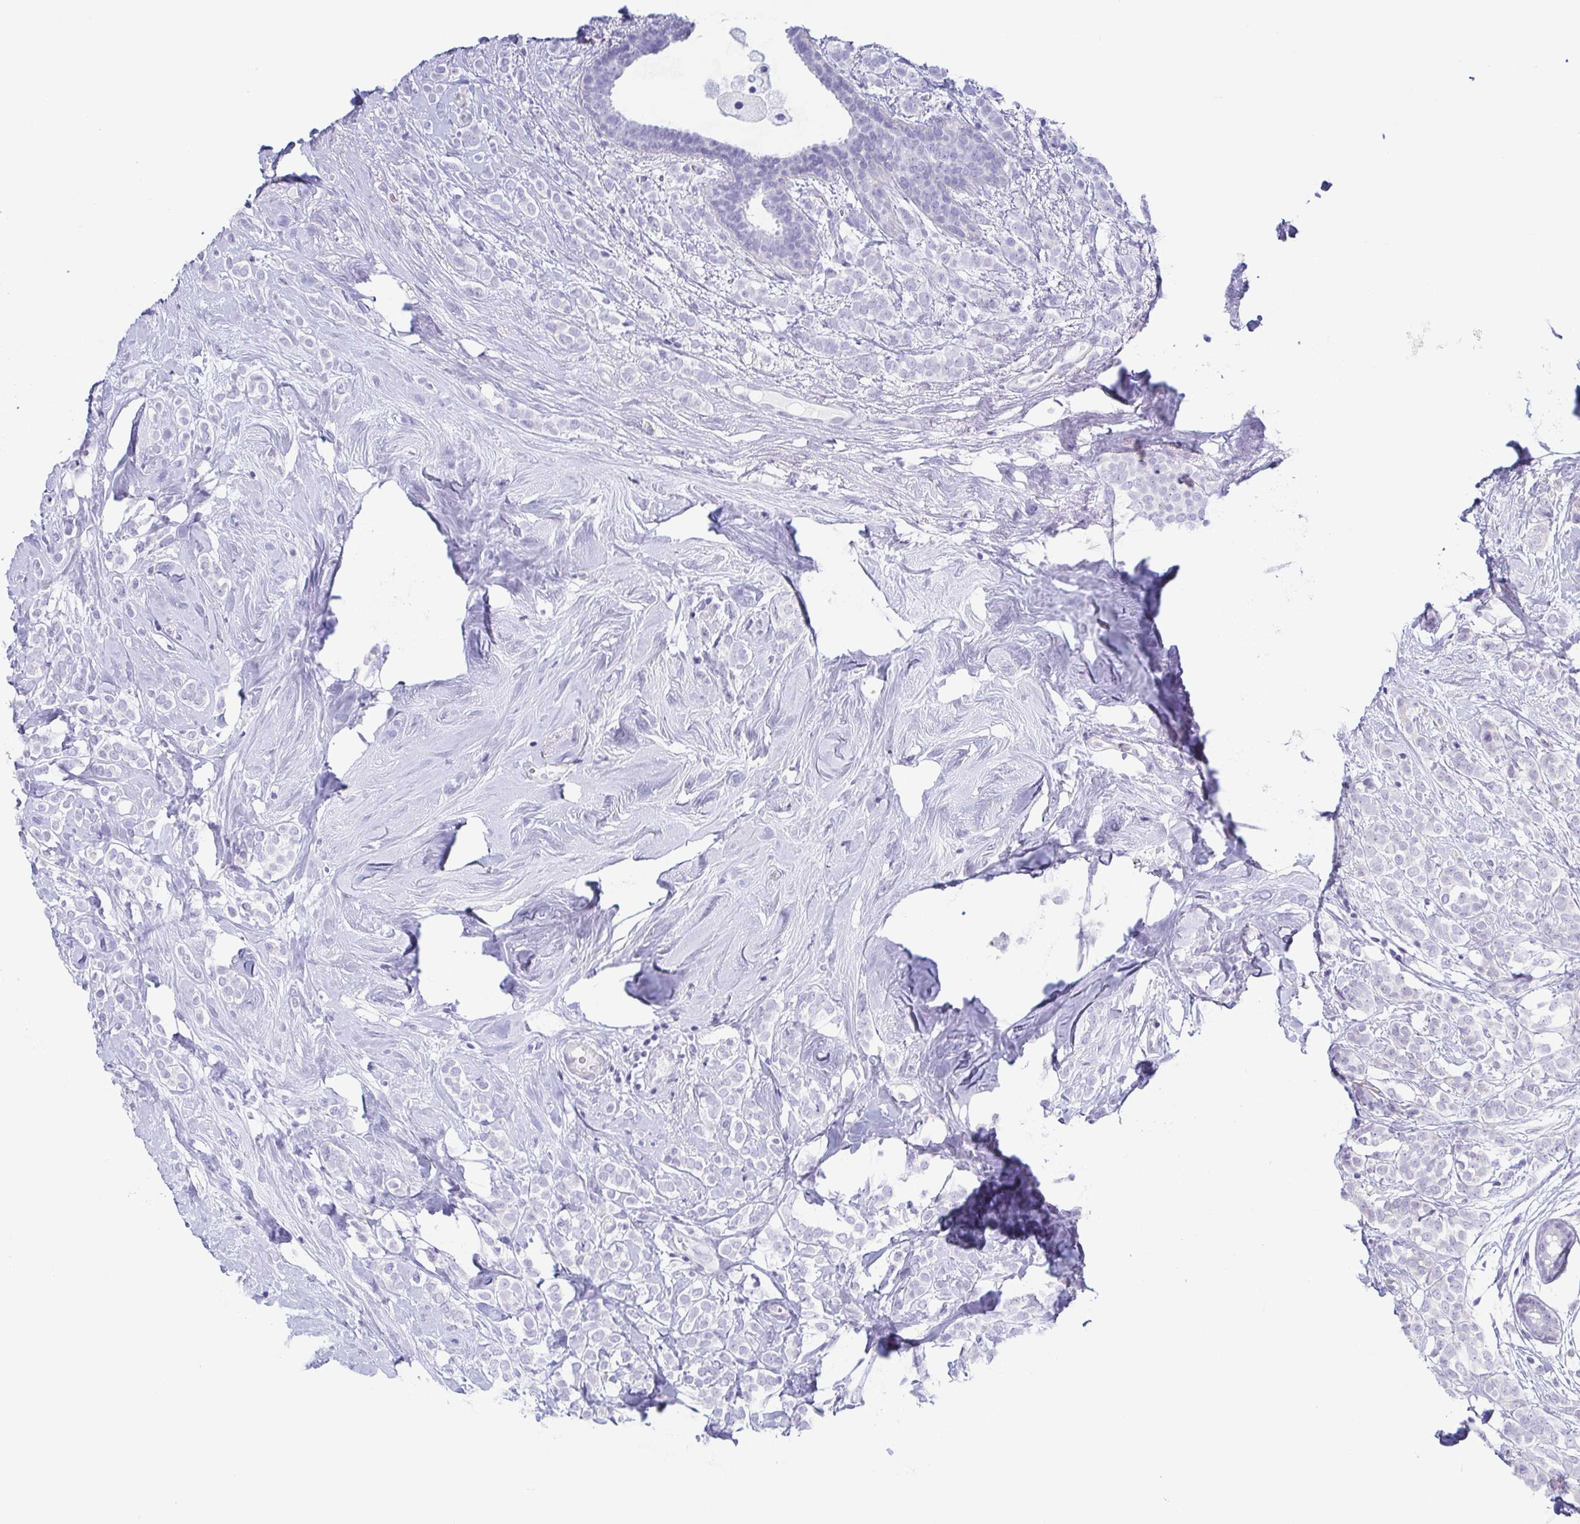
{"staining": {"intensity": "negative", "quantity": "none", "location": "none"}, "tissue": "breast cancer", "cell_type": "Tumor cells", "image_type": "cancer", "snomed": [{"axis": "morphology", "description": "Lobular carcinoma"}, {"axis": "topography", "description": "Breast"}], "caption": "This image is of breast lobular carcinoma stained with immunohistochemistry to label a protein in brown with the nuclei are counter-stained blue. There is no positivity in tumor cells.", "gene": "PRR4", "patient": {"sex": "female", "age": 49}}